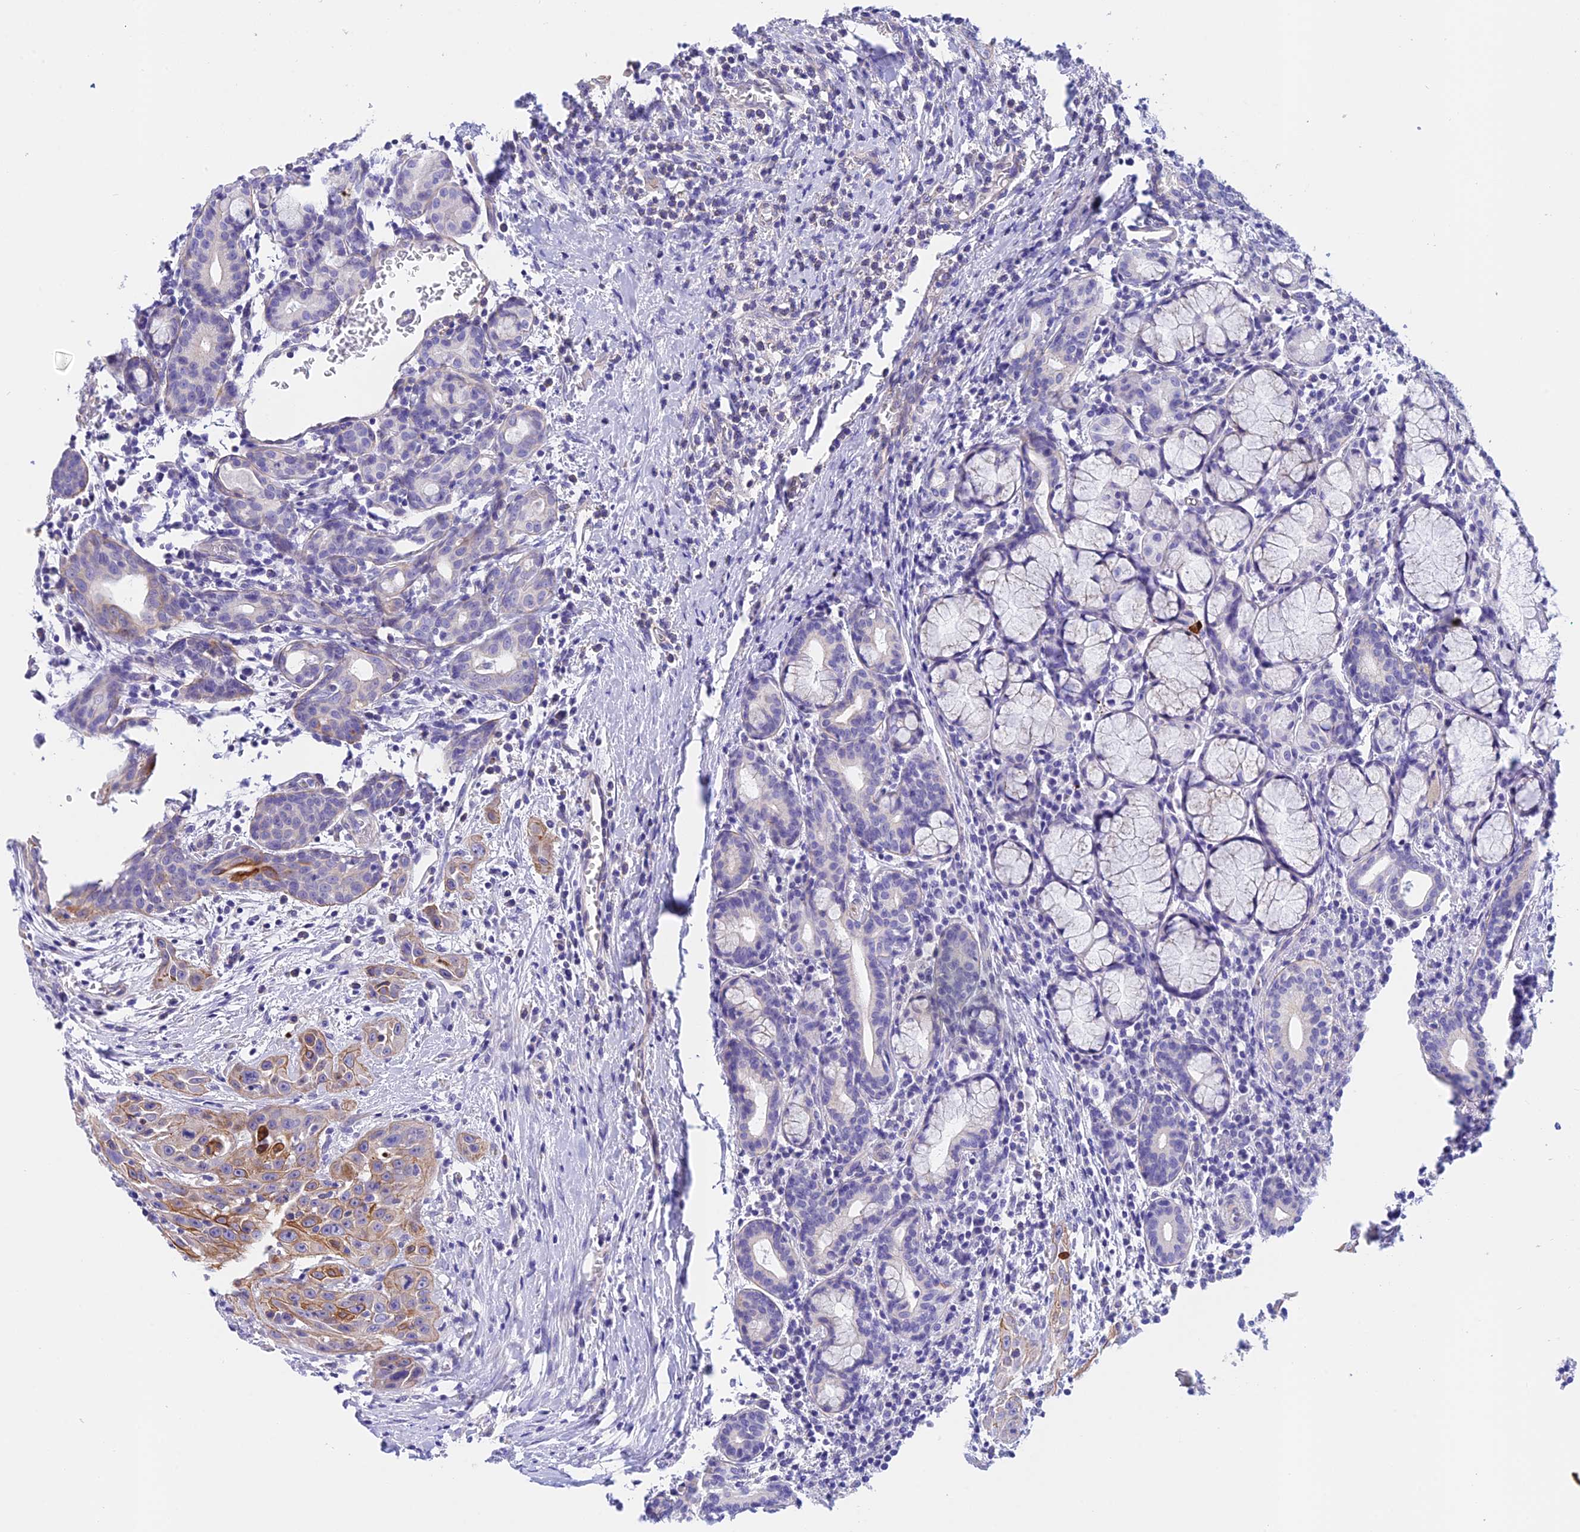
{"staining": {"intensity": "moderate", "quantity": "<25%", "location": "cytoplasmic/membranous"}, "tissue": "head and neck cancer", "cell_type": "Tumor cells", "image_type": "cancer", "snomed": [{"axis": "morphology", "description": "Squamous cell carcinoma, NOS"}, {"axis": "topography", "description": "Oral tissue"}, {"axis": "topography", "description": "Head-Neck"}], "caption": "IHC (DAB) staining of human head and neck cancer (squamous cell carcinoma) demonstrates moderate cytoplasmic/membranous protein positivity in about <25% of tumor cells.", "gene": "C17orf67", "patient": {"sex": "female", "age": 50}}